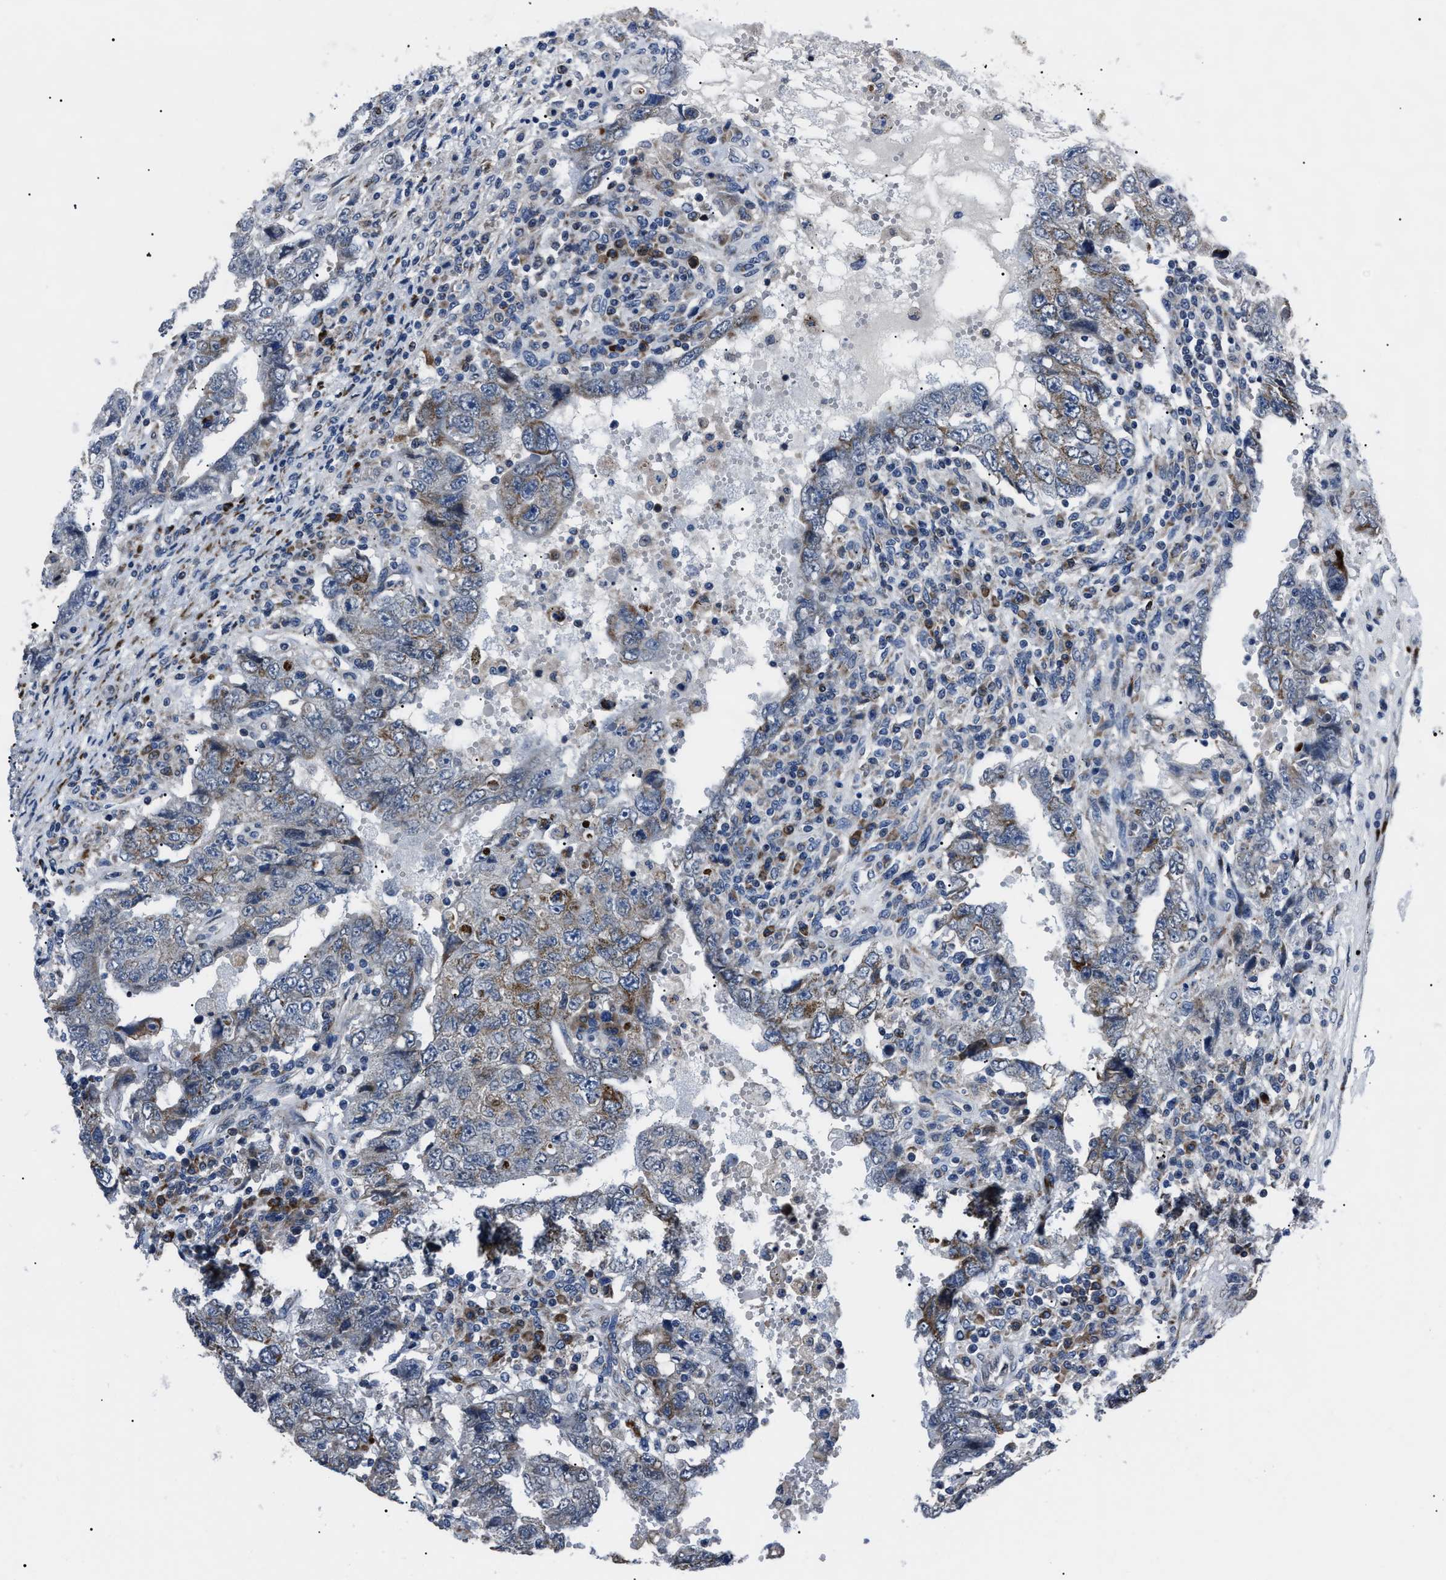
{"staining": {"intensity": "moderate", "quantity": "<25%", "location": "cytoplasmic/membranous"}, "tissue": "testis cancer", "cell_type": "Tumor cells", "image_type": "cancer", "snomed": [{"axis": "morphology", "description": "Carcinoma, Embryonal, NOS"}, {"axis": "topography", "description": "Testis"}], "caption": "A brown stain shows moderate cytoplasmic/membranous staining of a protein in human testis cancer (embryonal carcinoma) tumor cells.", "gene": "LRRC14", "patient": {"sex": "male", "age": 26}}